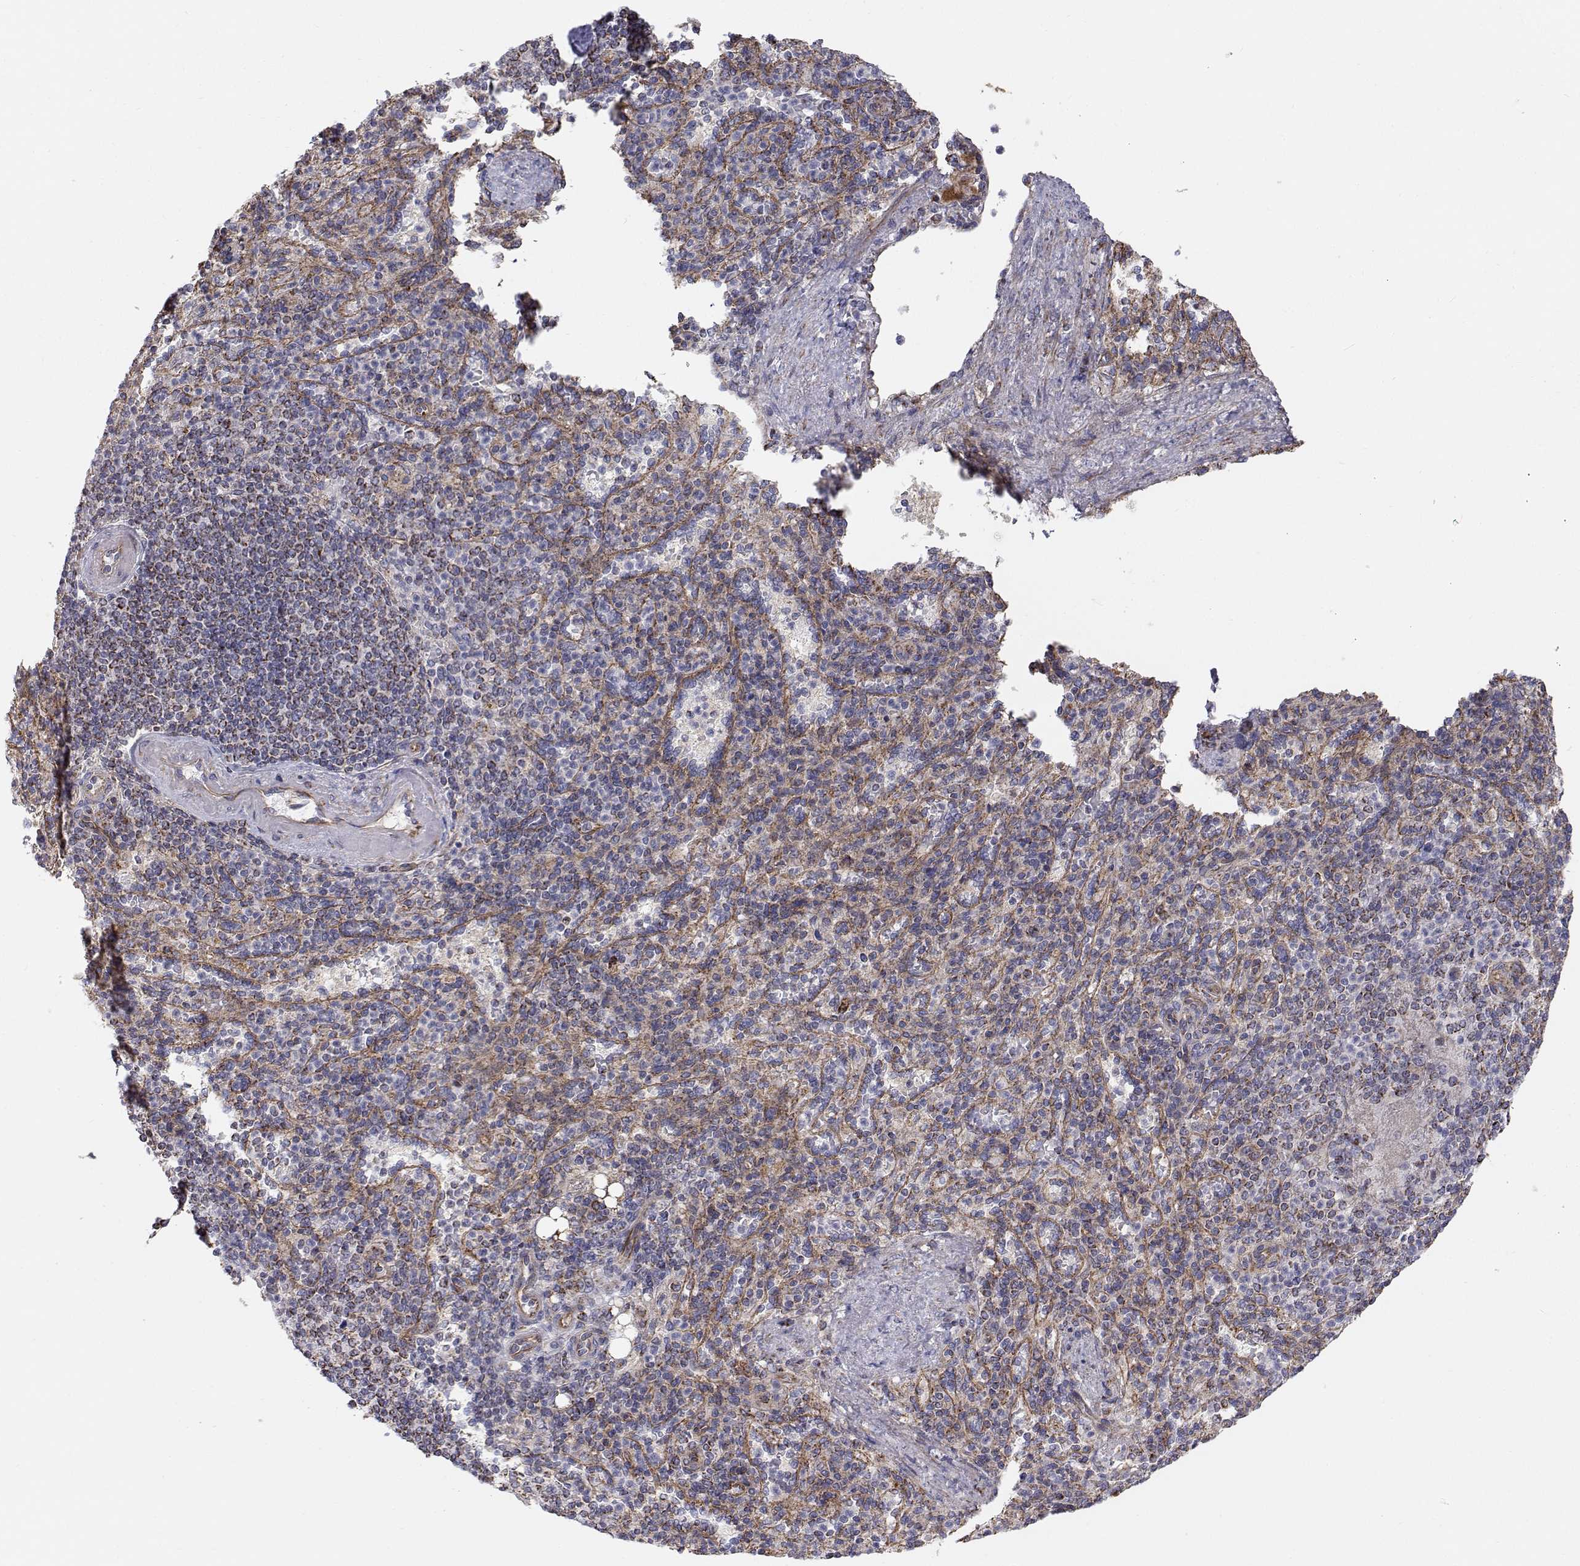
{"staining": {"intensity": "negative", "quantity": "none", "location": "none"}, "tissue": "spleen", "cell_type": "Cells in red pulp", "image_type": "normal", "snomed": [{"axis": "morphology", "description": "Normal tissue, NOS"}, {"axis": "topography", "description": "Spleen"}], "caption": "Immunohistochemical staining of normal human spleen demonstrates no significant expression in cells in red pulp.", "gene": "SPICE1", "patient": {"sex": "female", "age": 74}}